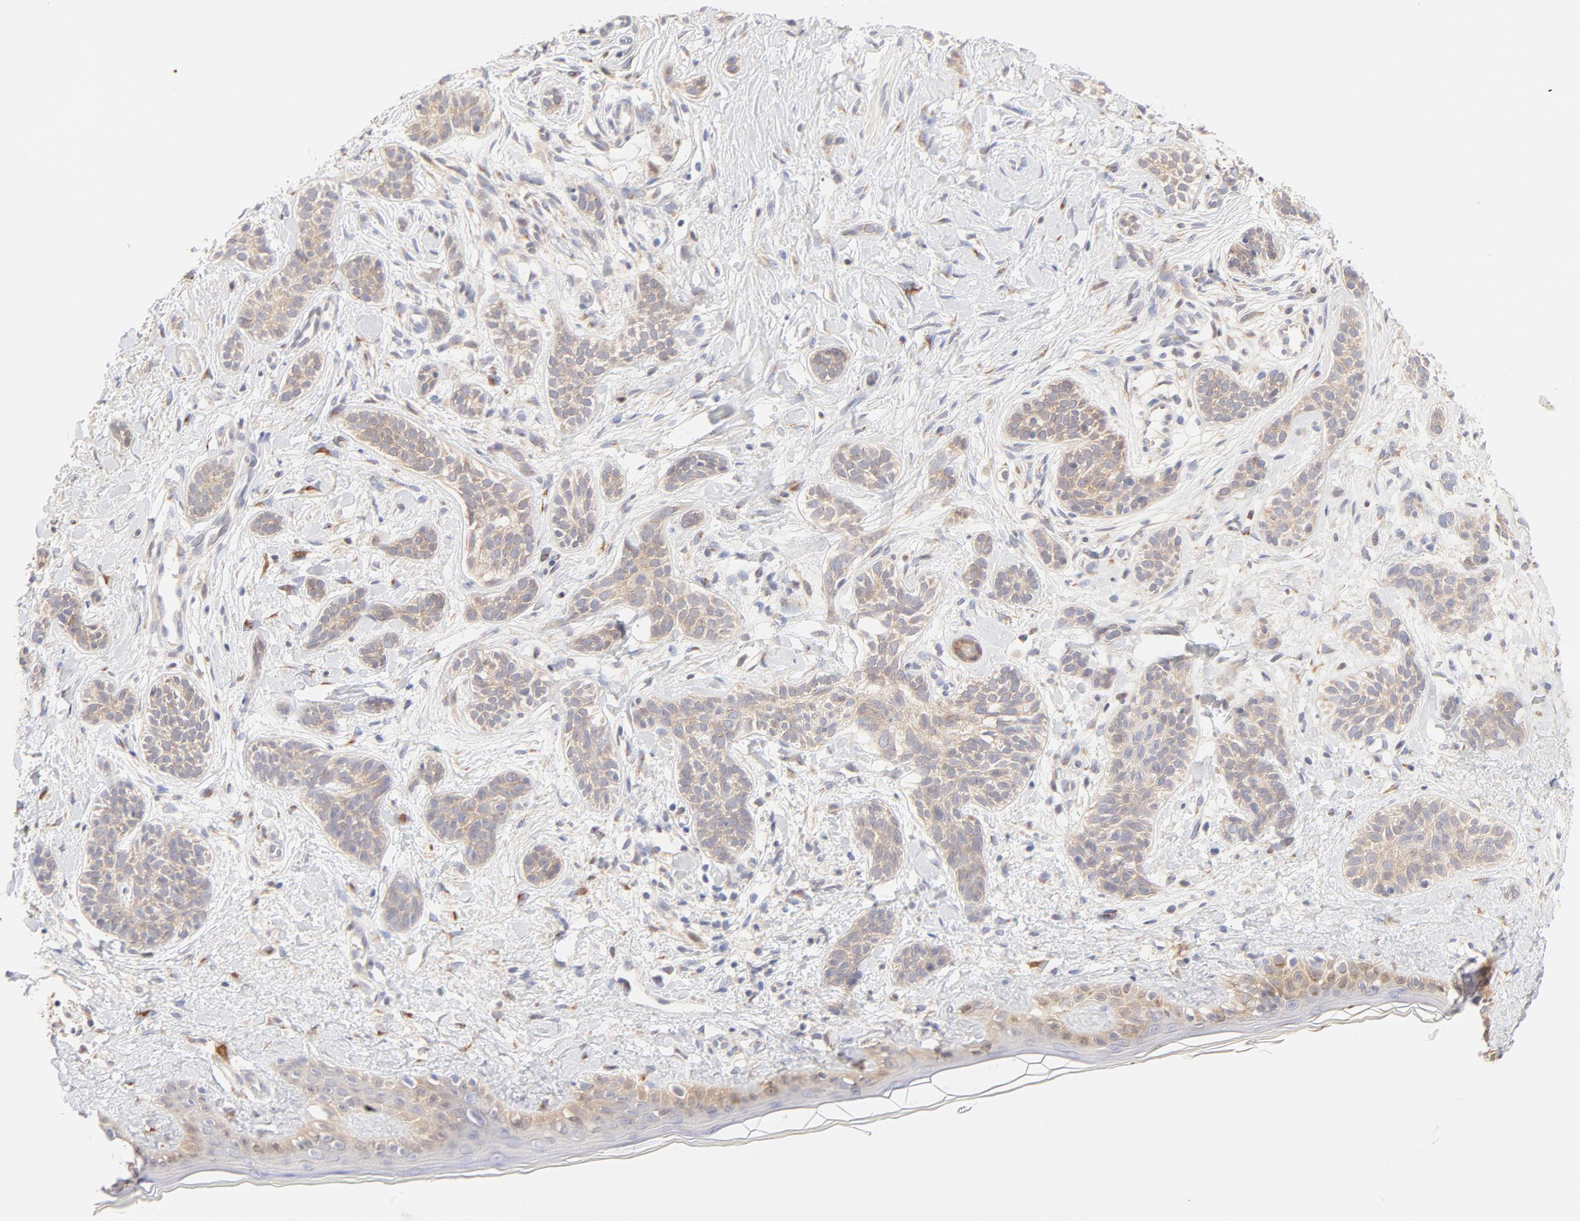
{"staining": {"intensity": "moderate", "quantity": ">75%", "location": "cytoplasmic/membranous"}, "tissue": "skin cancer", "cell_type": "Tumor cells", "image_type": "cancer", "snomed": [{"axis": "morphology", "description": "Normal tissue, NOS"}, {"axis": "morphology", "description": "Basal cell carcinoma"}, {"axis": "topography", "description": "Skin"}], "caption": "Protein expression analysis of skin cancer (basal cell carcinoma) reveals moderate cytoplasmic/membranous expression in about >75% of tumor cells.", "gene": "RPS6KA1", "patient": {"sex": "male", "age": 63}}